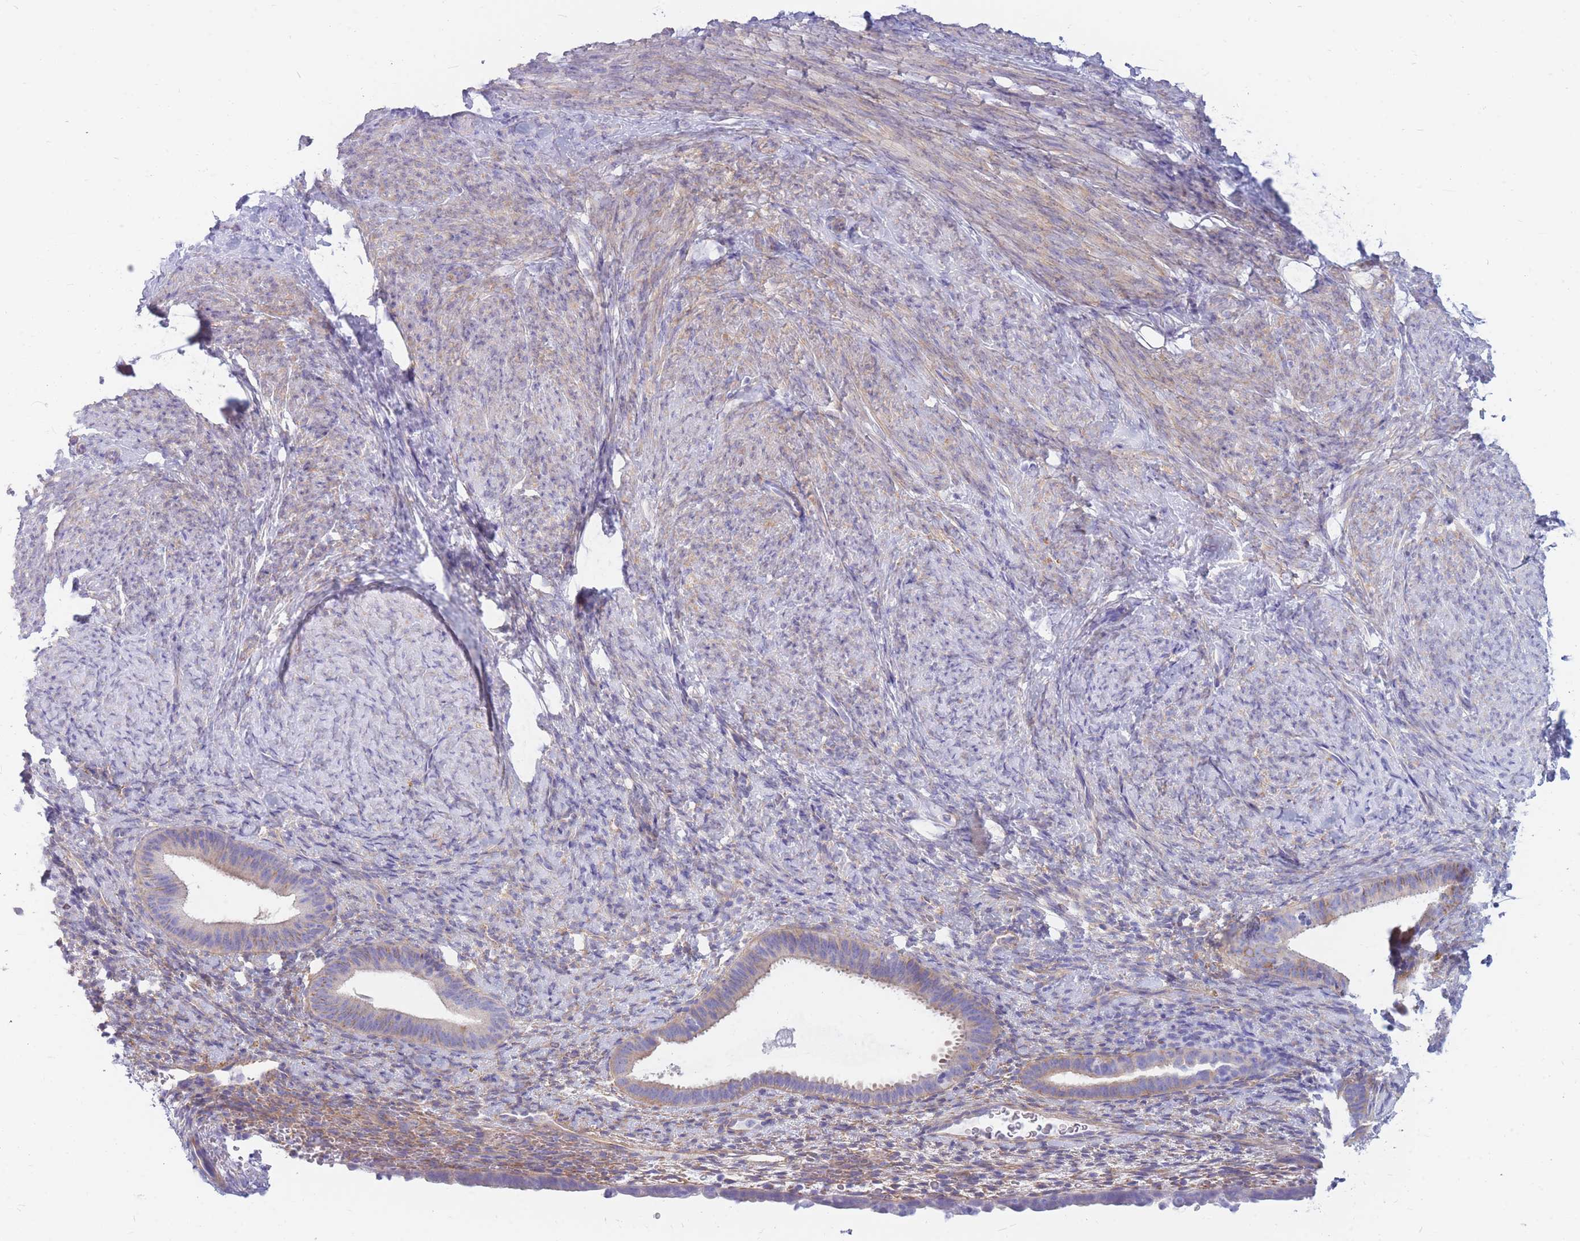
{"staining": {"intensity": "negative", "quantity": "none", "location": "none"}, "tissue": "endometrium", "cell_type": "Cells in endometrial stroma", "image_type": "normal", "snomed": [{"axis": "morphology", "description": "Normal tissue, NOS"}, {"axis": "topography", "description": "Endometrium"}], "caption": "The histopathology image reveals no staining of cells in endometrial stroma in unremarkable endometrium.", "gene": "MTSS2", "patient": {"sex": "female", "age": 65}}